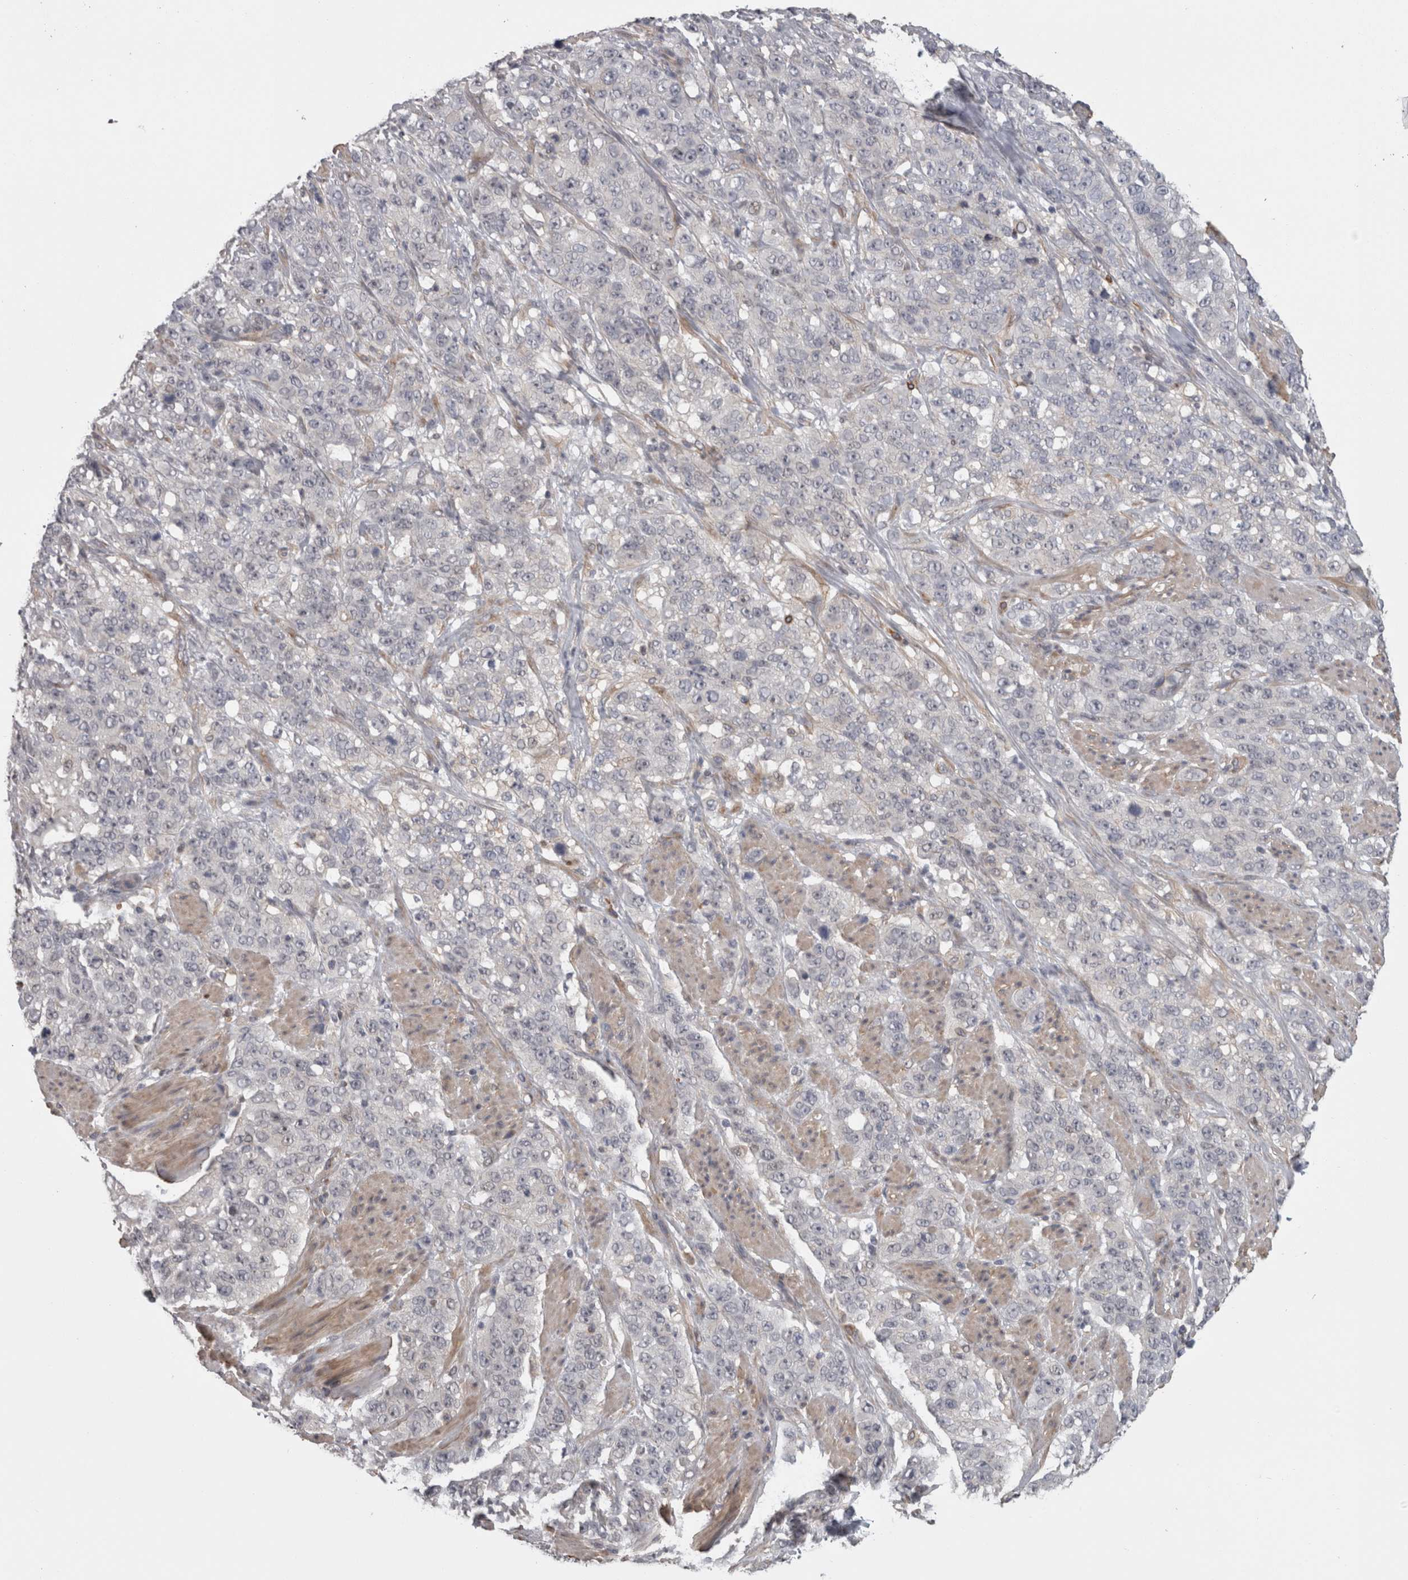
{"staining": {"intensity": "negative", "quantity": "none", "location": "none"}, "tissue": "stomach cancer", "cell_type": "Tumor cells", "image_type": "cancer", "snomed": [{"axis": "morphology", "description": "Adenocarcinoma, NOS"}, {"axis": "topography", "description": "Stomach"}], "caption": "Image shows no significant protein positivity in tumor cells of stomach cancer.", "gene": "RMDN1", "patient": {"sex": "male", "age": 48}}